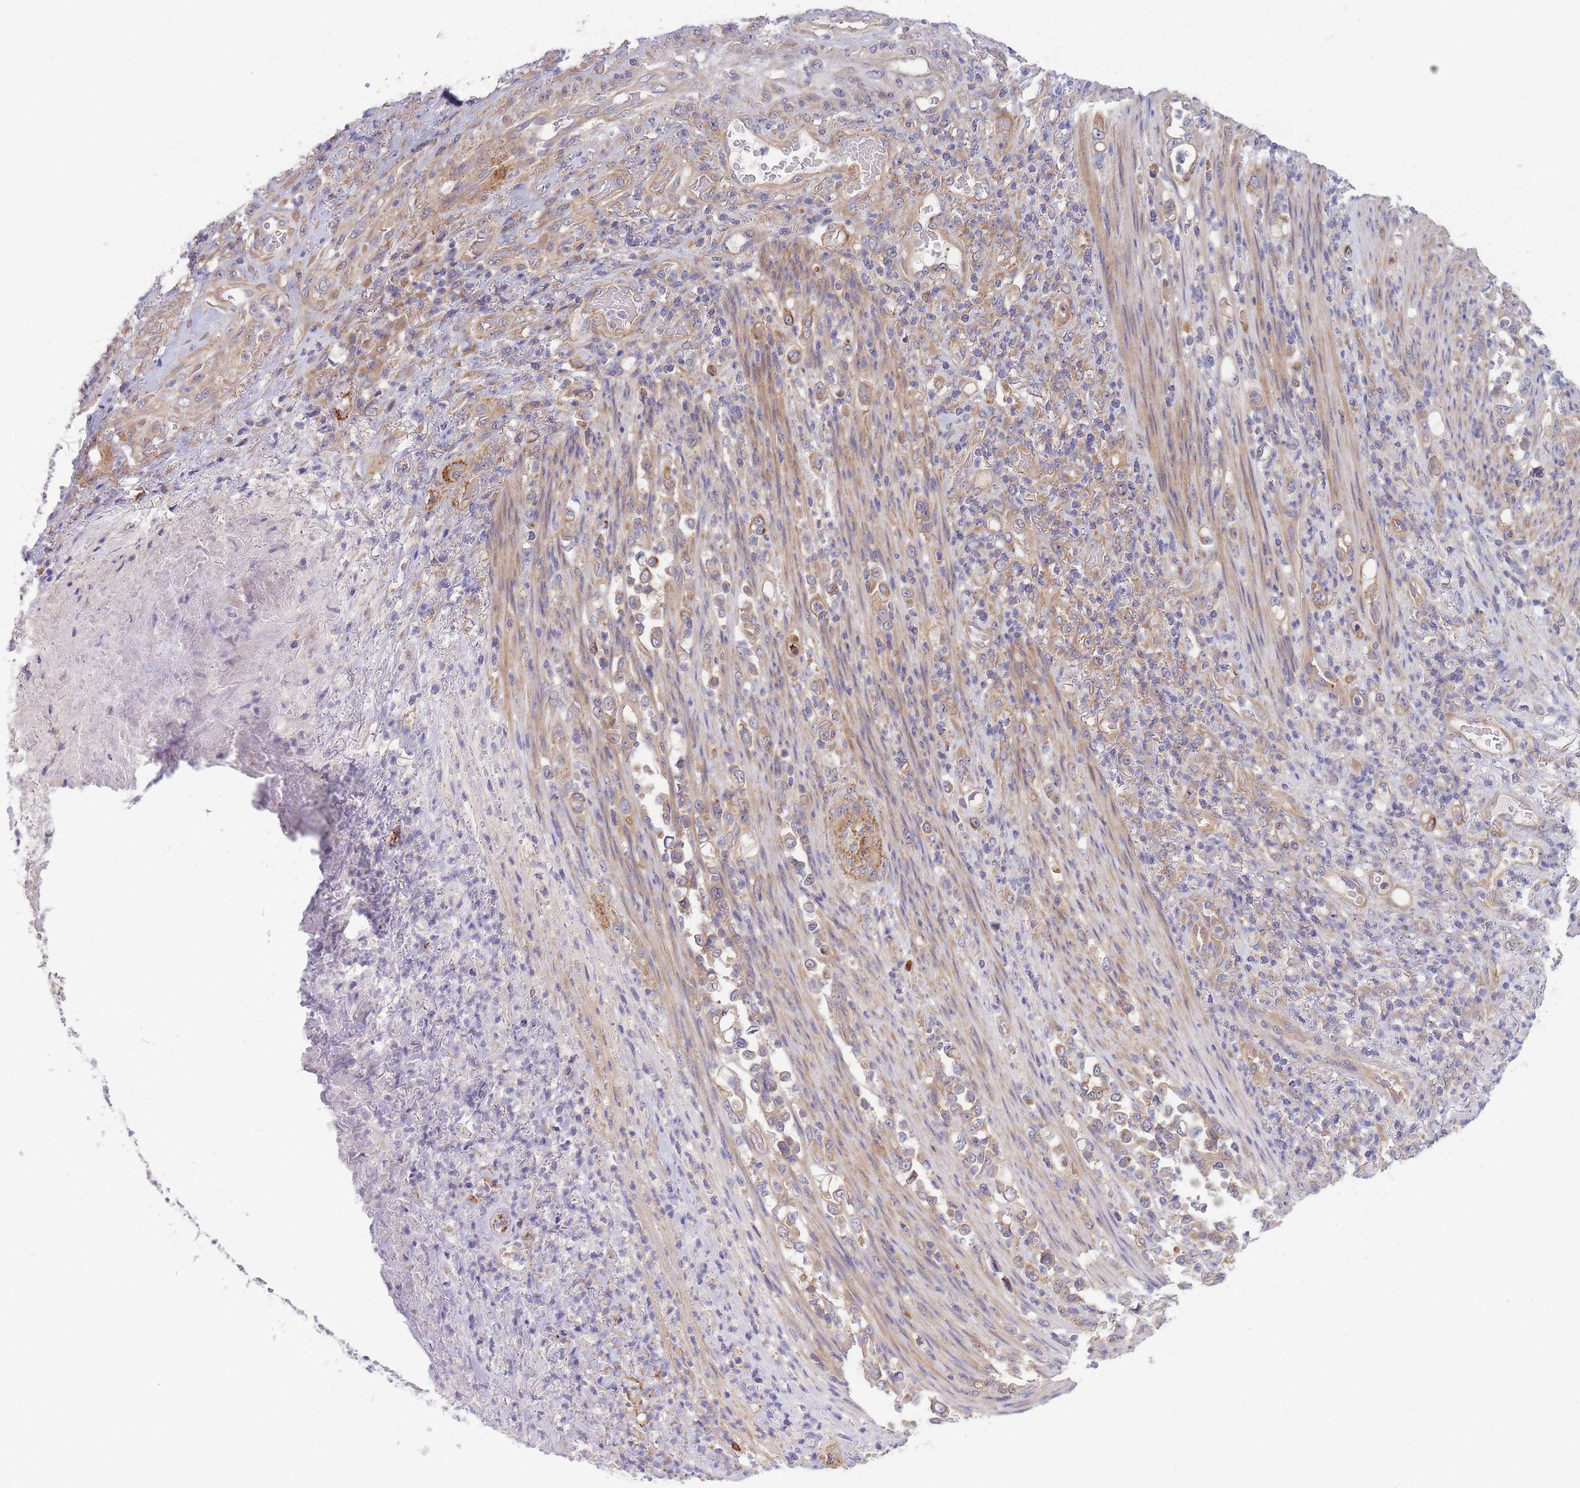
{"staining": {"intensity": "moderate", "quantity": ">75%", "location": "cytoplasmic/membranous"}, "tissue": "stomach cancer", "cell_type": "Tumor cells", "image_type": "cancer", "snomed": [{"axis": "morphology", "description": "Normal tissue, NOS"}, {"axis": "morphology", "description": "Adenocarcinoma, NOS"}, {"axis": "topography", "description": "Stomach"}], "caption": "Moderate cytoplasmic/membranous positivity is appreciated in about >75% of tumor cells in stomach cancer.", "gene": "PFDN6", "patient": {"sex": "female", "age": 79}}